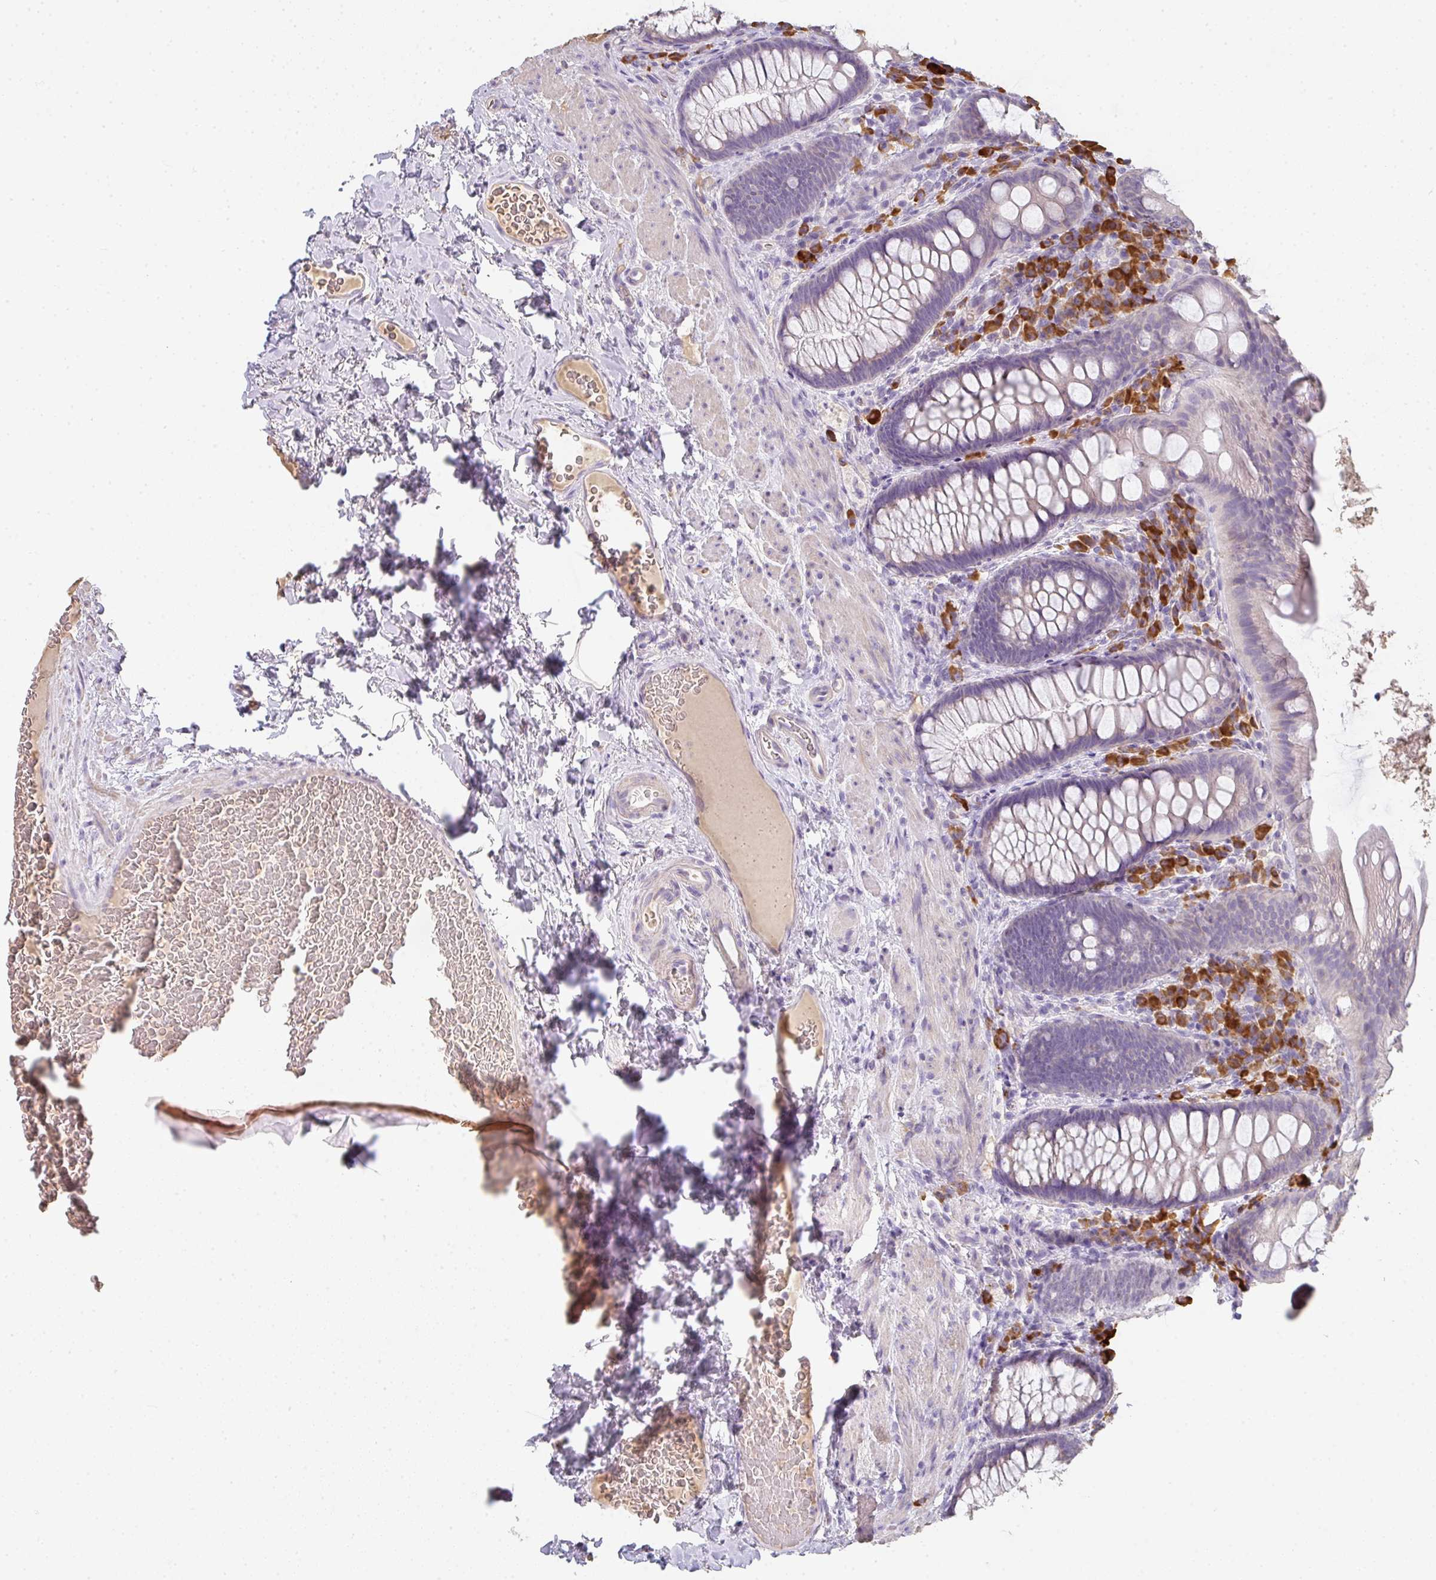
{"staining": {"intensity": "negative", "quantity": "none", "location": "none"}, "tissue": "rectum", "cell_type": "Glandular cells", "image_type": "normal", "snomed": [{"axis": "morphology", "description": "Normal tissue, NOS"}, {"axis": "topography", "description": "Rectum"}], "caption": "Micrograph shows no protein staining in glandular cells of unremarkable rectum.", "gene": "ZNF215", "patient": {"sex": "female", "age": 69}}